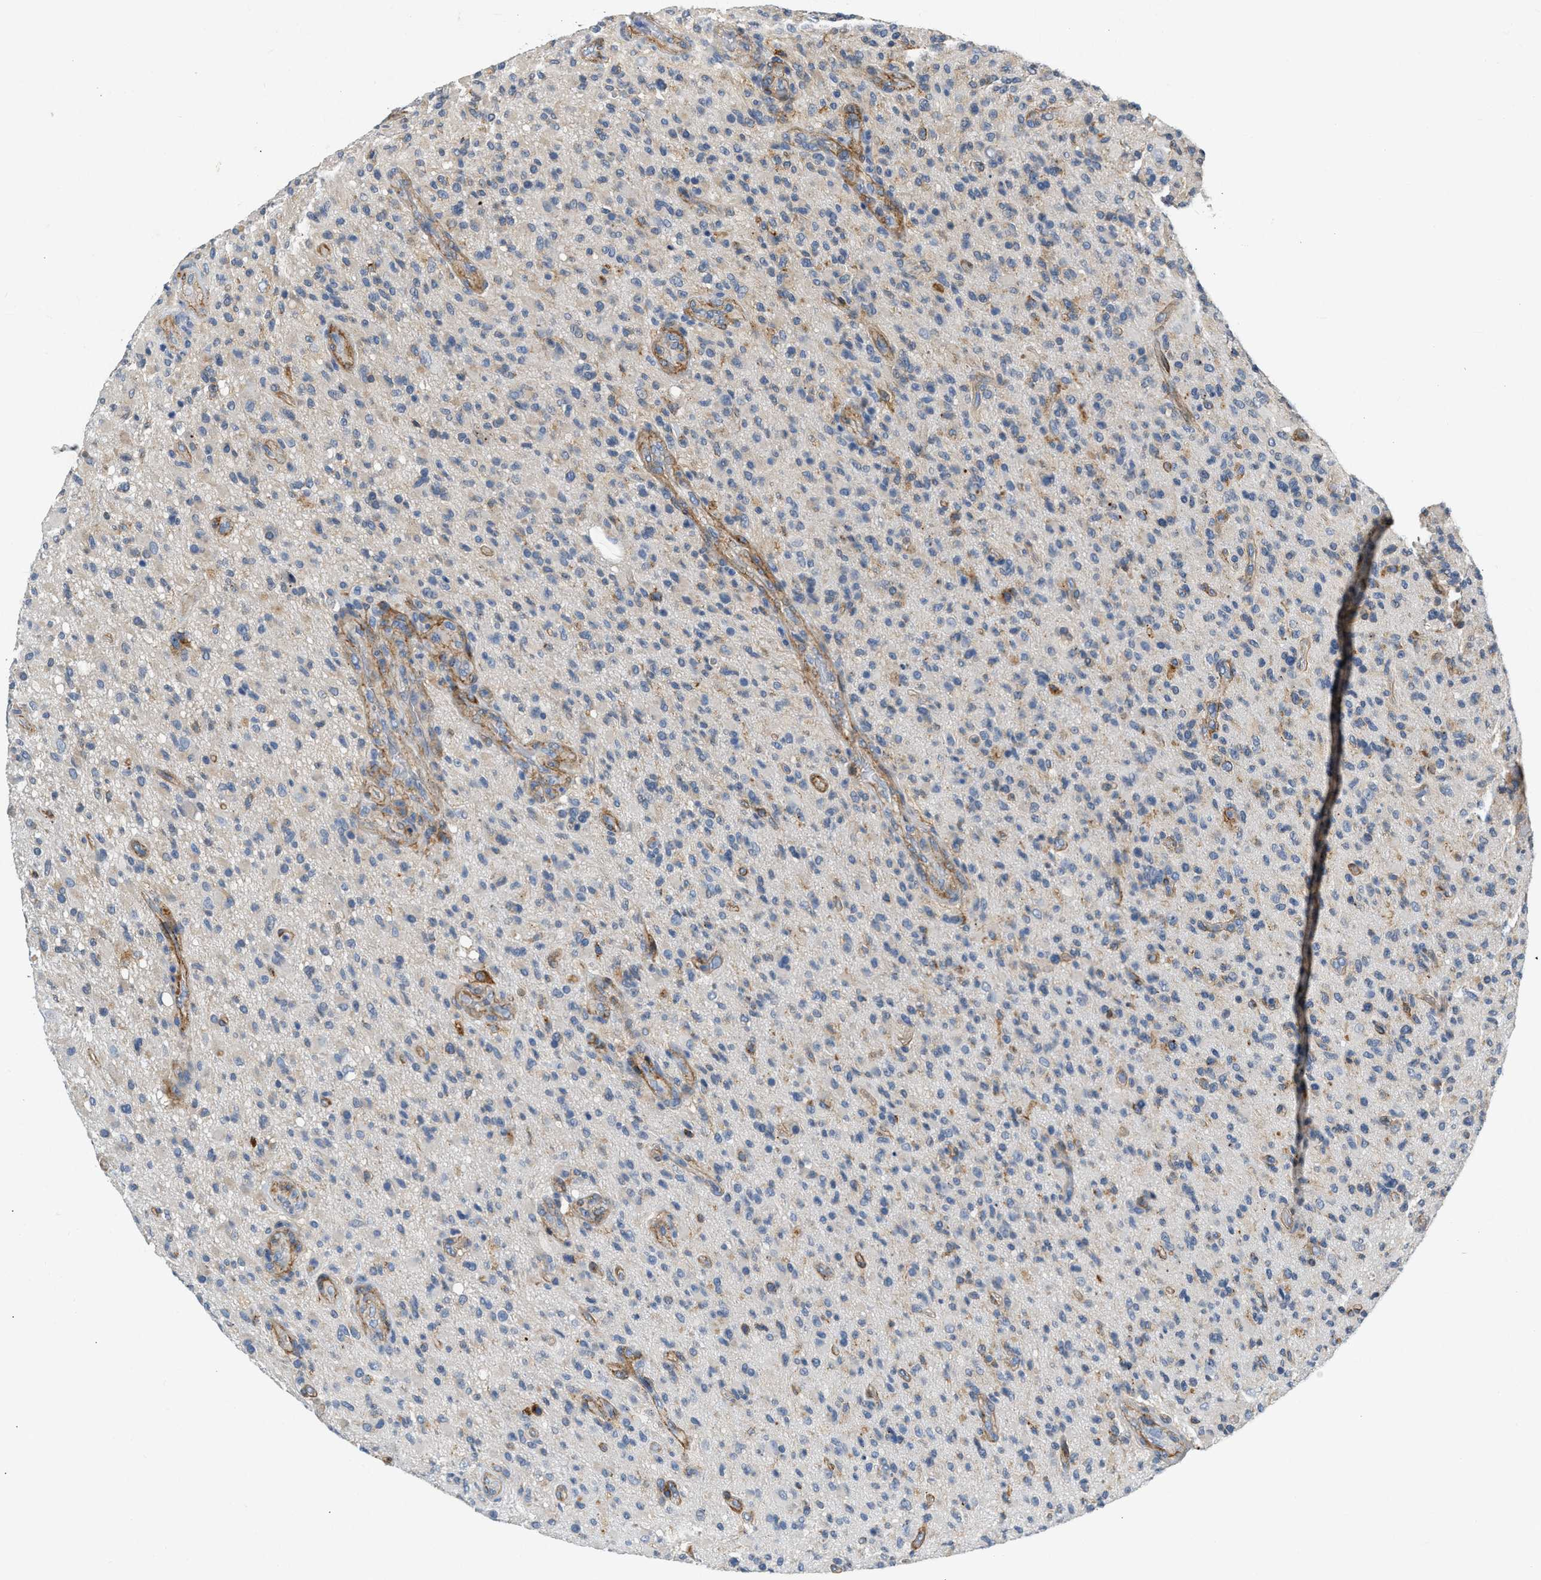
{"staining": {"intensity": "weak", "quantity": "<25%", "location": "cytoplasmic/membranous"}, "tissue": "glioma", "cell_type": "Tumor cells", "image_type": "cancer", "snomed": [{"axis": "morphology", "description": "Glioma, malignant, High grade"}, {"axis": "topography", "description": "Brain"}], "caption": "The photomicrograph displays no staining of tumor cells in malignant glioma (high-grade). (Stains: DAB IHC with hematoxylin counter stain, Microscopy: brightfield microscopy at high magnification).", "gene": "PDGFRA", "patient": {"sex": "male", "age": 71}}